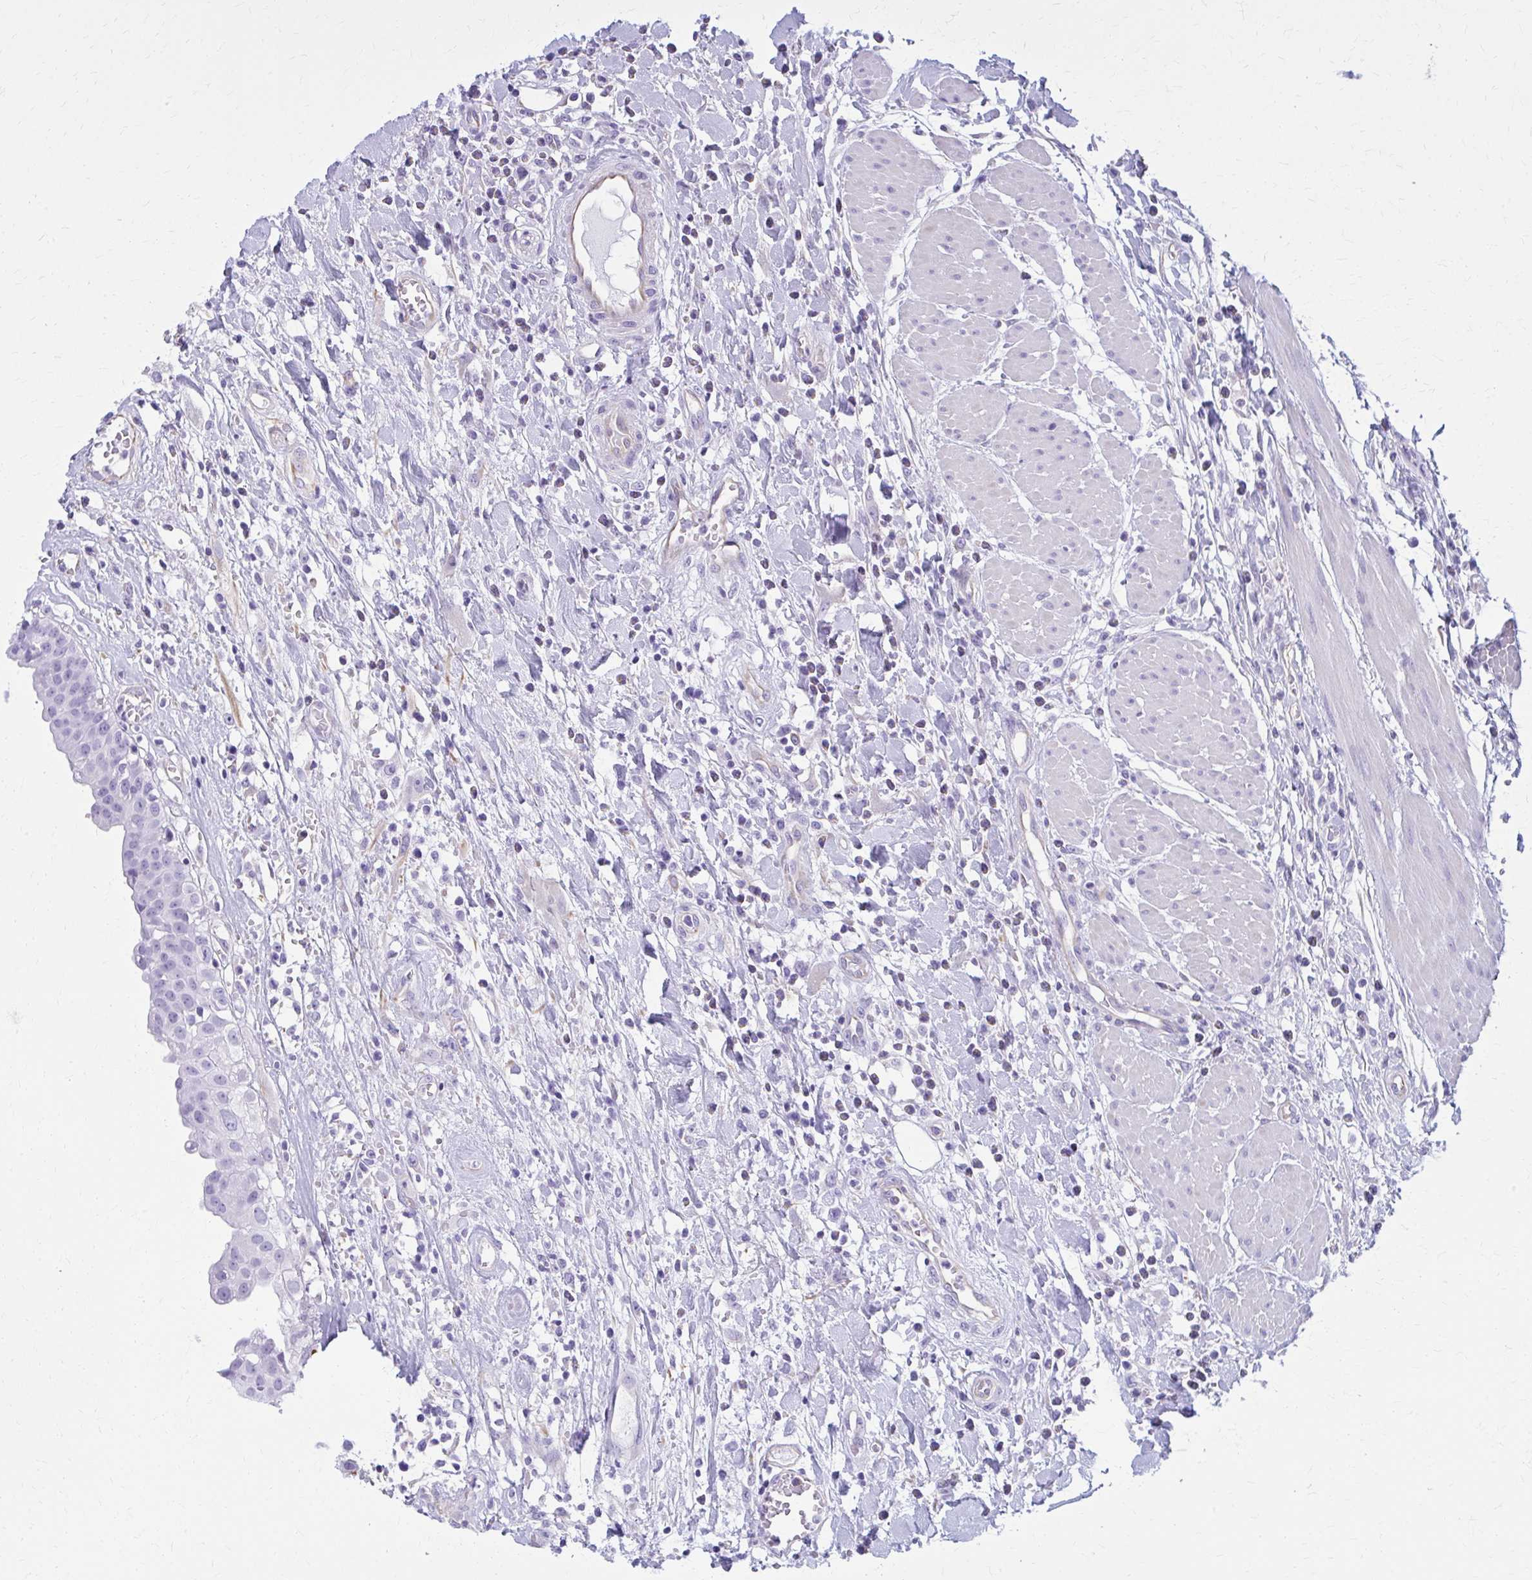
{"staining": {"intensity": "negative", "quantity": "none", "location": "none"}, "tissue": "urinary bladder", "cell_type": "Urothelial cells", "image_type": "normal", "snomed": [{"axis": "morphology", "description": "Normal tissue, NOS"}, {"axis": "topography", "description": "Urinary bladder"}], "caption": "Immunohistochemistry micrograph of benign human urinary bladder stained for a protein (brown), which shows no positivity in urothelial cells.", "gene": "GFAP", "patient": {"sex": "male", "age": 64}}